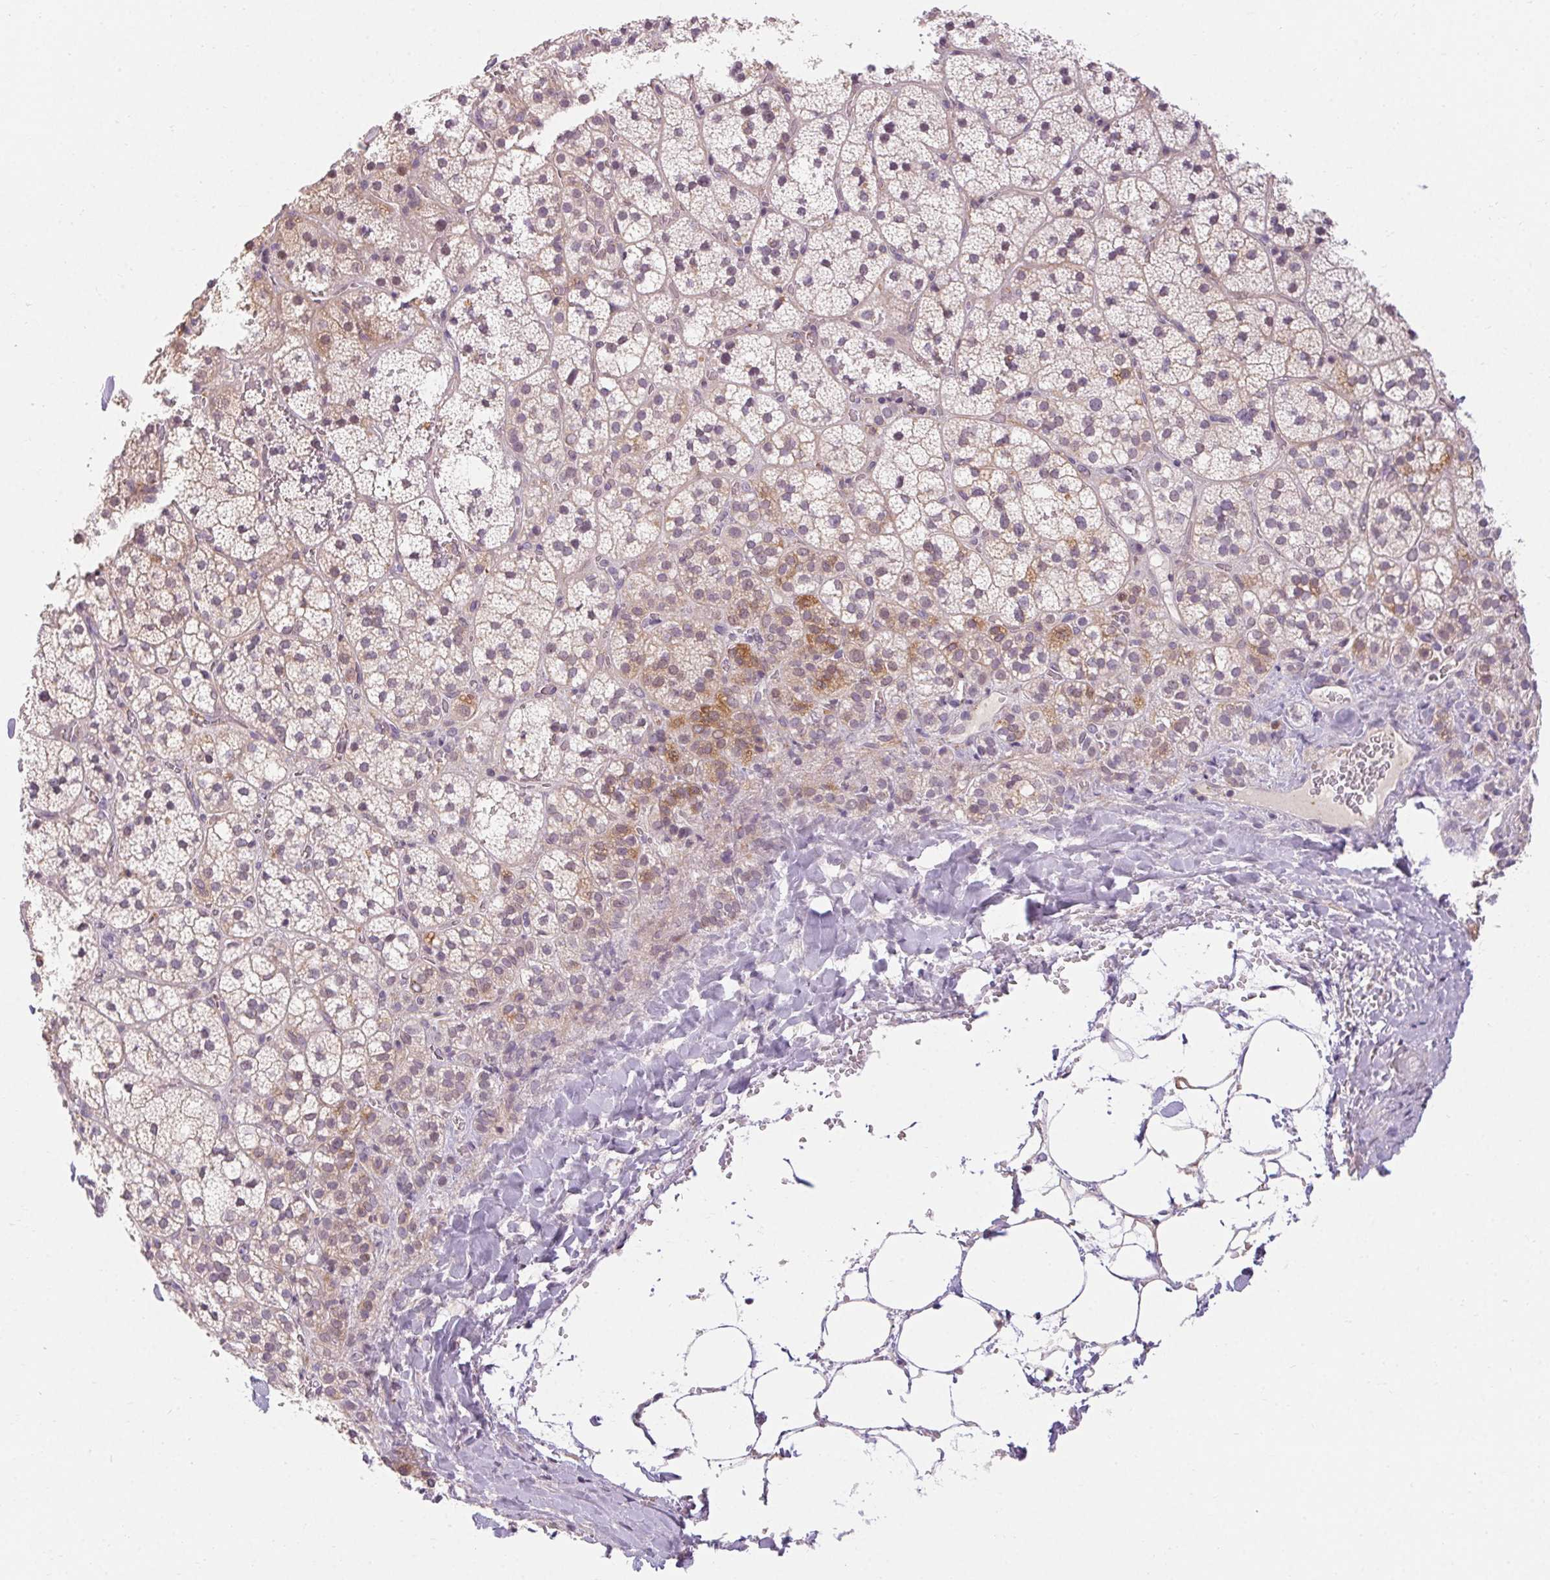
{"staining": {"intensity": "moderate", "quantity": "<25%", "location": "cytoplasmic/membranous,nuclear"}, "tissue": "adrenal gland", "cell_type": "Glandular cells", "image_type": "normal", "snomed": [{"axis": "morphology", "description": "Normal tissue, NOS"}, {"axis": "topography", "description": "Adrenal gland"}], "caption": "Immunohistochemical staining of normal adrenal gland demonstrates moderate cytoplasmic/membranous,nuclear protein expression in about <25% of glandular cells.", "gene": "TMEM52B", "patient": {"sex": "male", "age": 53}}